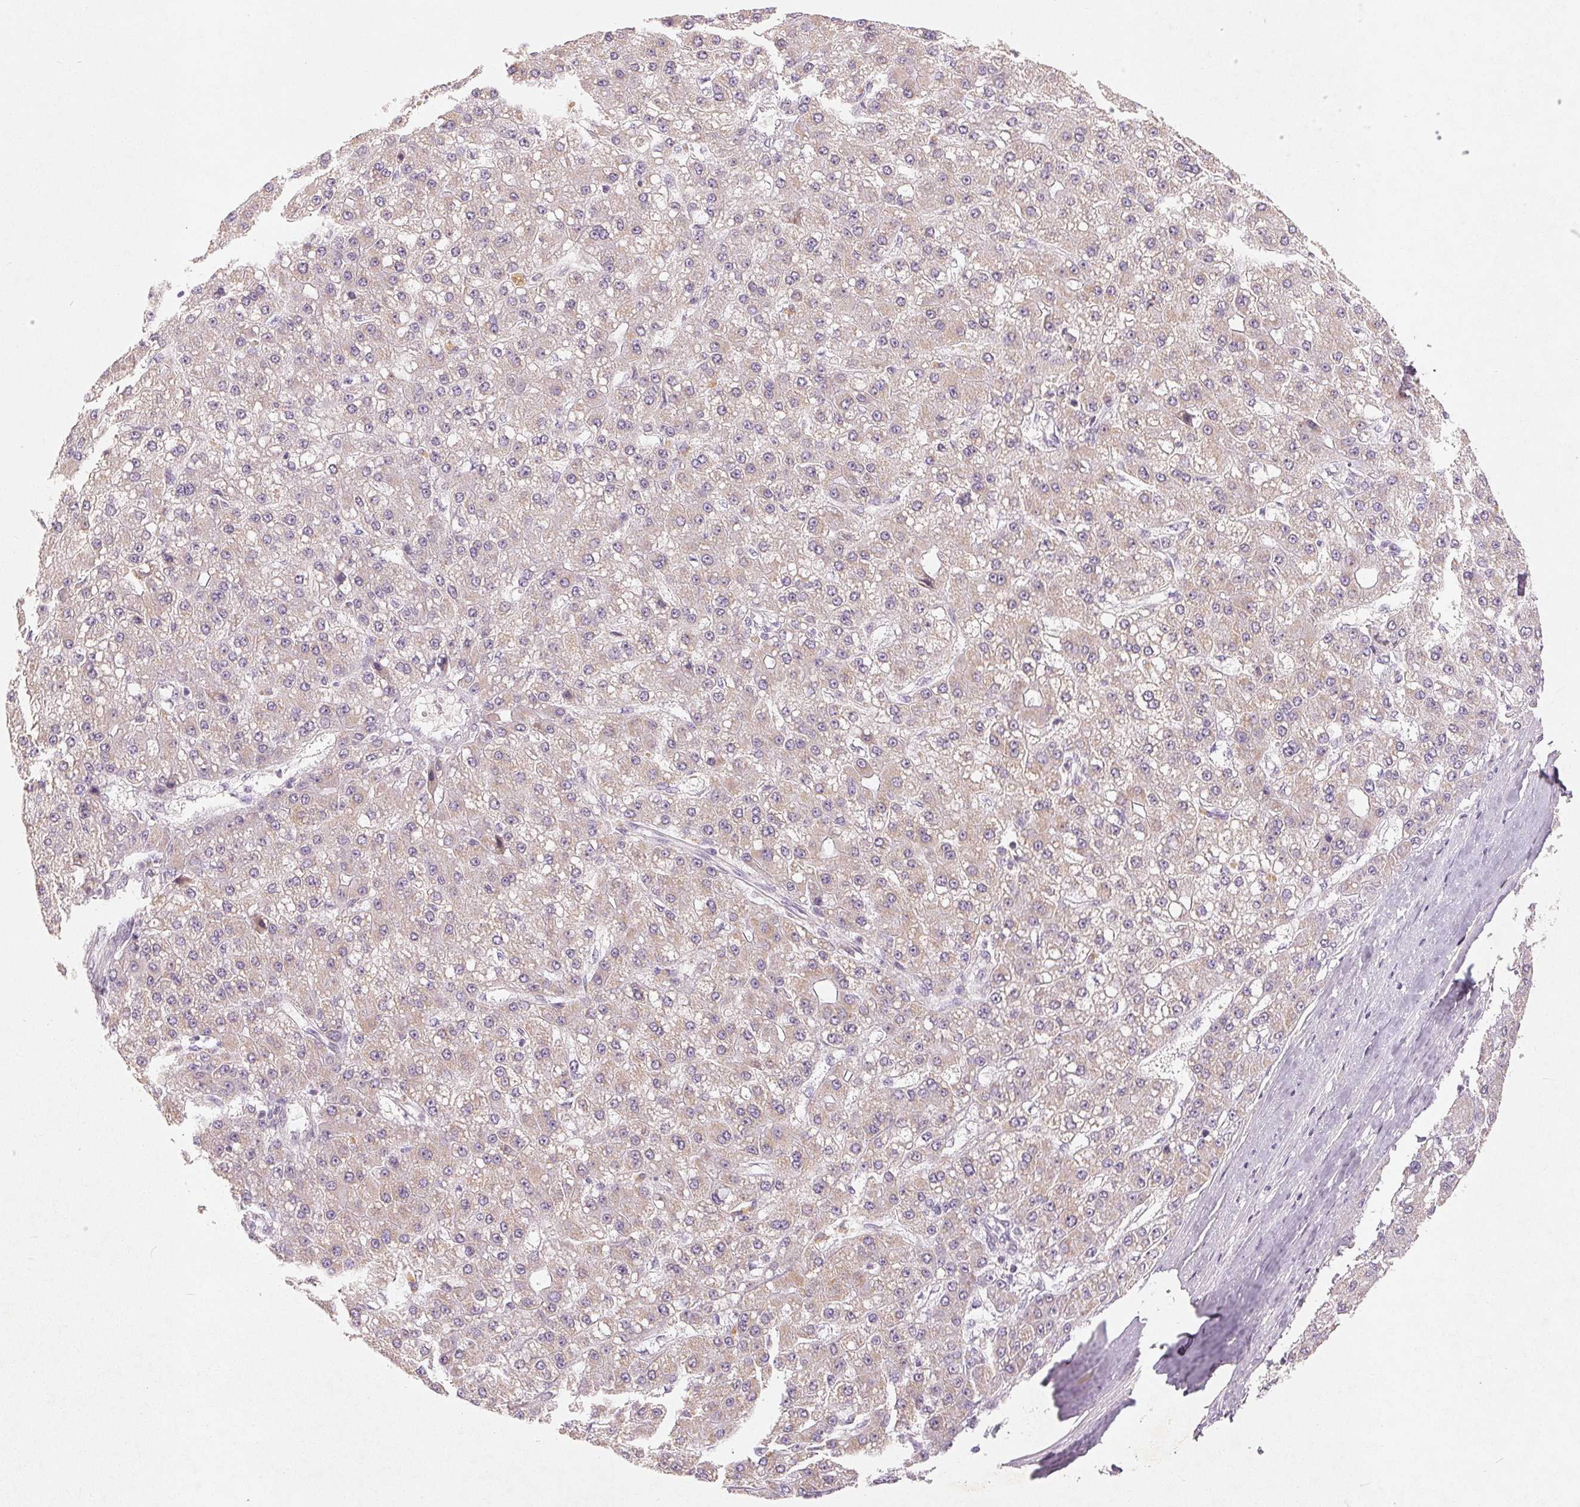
{"staining": {"intensity": "weak", "quantity": "25%-75%", "location": "cytoplasmic/membranous"}, "tissue": "liver cancer", "cell_type": "Tumor cells", "image_type": "cancer", "snomed": [{"axis": "morphology", "description": "Carcinoma, Hepatocellular, NOS"}, {"axis": "topography", "description": "Liver"}], "caption": "An immunohistochemistry image of tumor tissue is shown. Protein staining in brown shows weak cytoplasmic/membranous positivity in liver hepatocellular carcinoma within tumor cells.", "gene": "GHITM", "patient": {"sex": "male", "age": 67}}